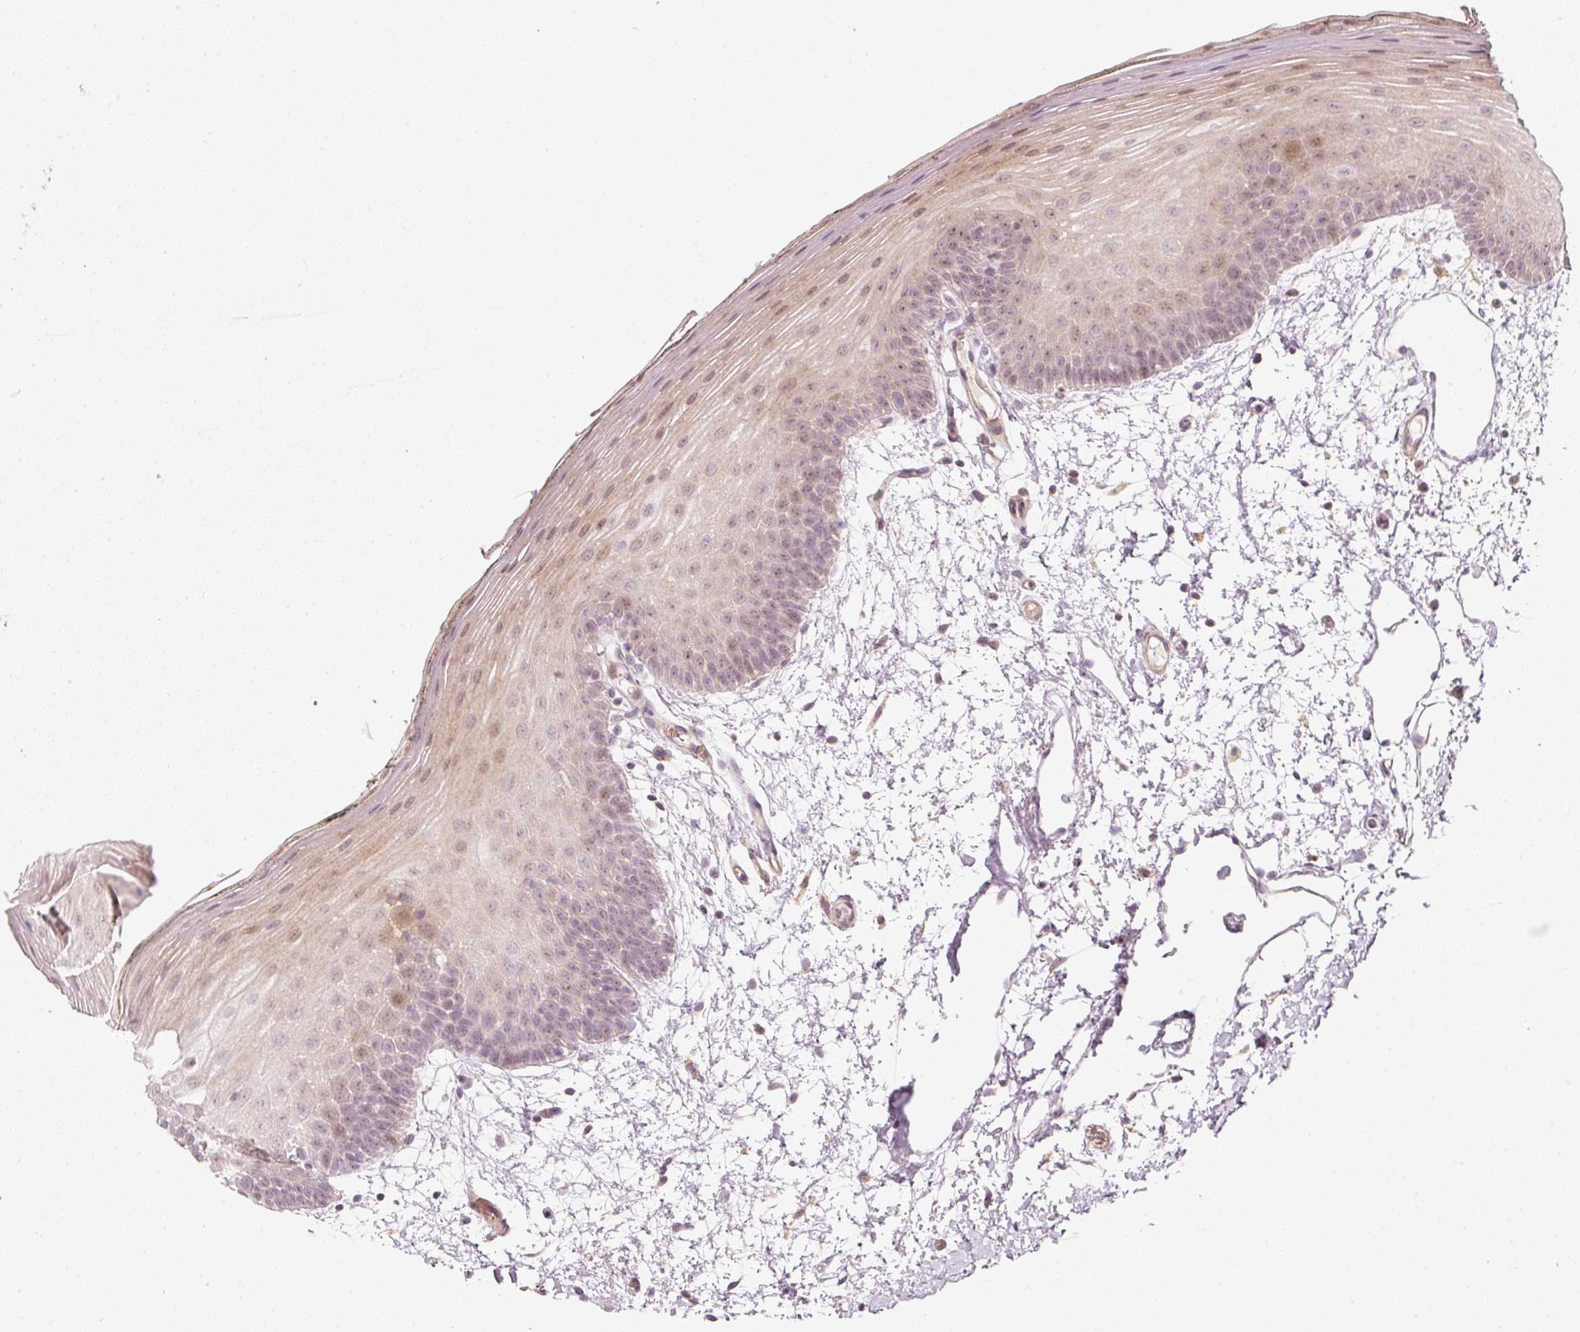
{"staining": {"intensity": "moderate", "quantity": "25%-75%", "location": "cytoplasmic/membranous,nuclear"}, "tissue": "oral mucosa", "cell_type": "Squamous epithelial cells", "image_type": "normal", "snomed": [{"axis": "morphology", "description": "Normal tissue, NOS"}, {"axis": "morphology", "description": "Squamous cell carcinoma, NOS"}, {"axis": "topography", "description": "Oral tissue"}, {"axis": "topography", "description": "Head-Neck"}], "caption": "Moderate cytoplasmic/membranous,nuclear staining for a protein is identified in about 25%-75% of squamous epithelial cells of unremarkable oral mucosa using immunohistochemistry (IHC).", "gene": "KCNQ1", "patient": {"sex": "female", "age": 81}}